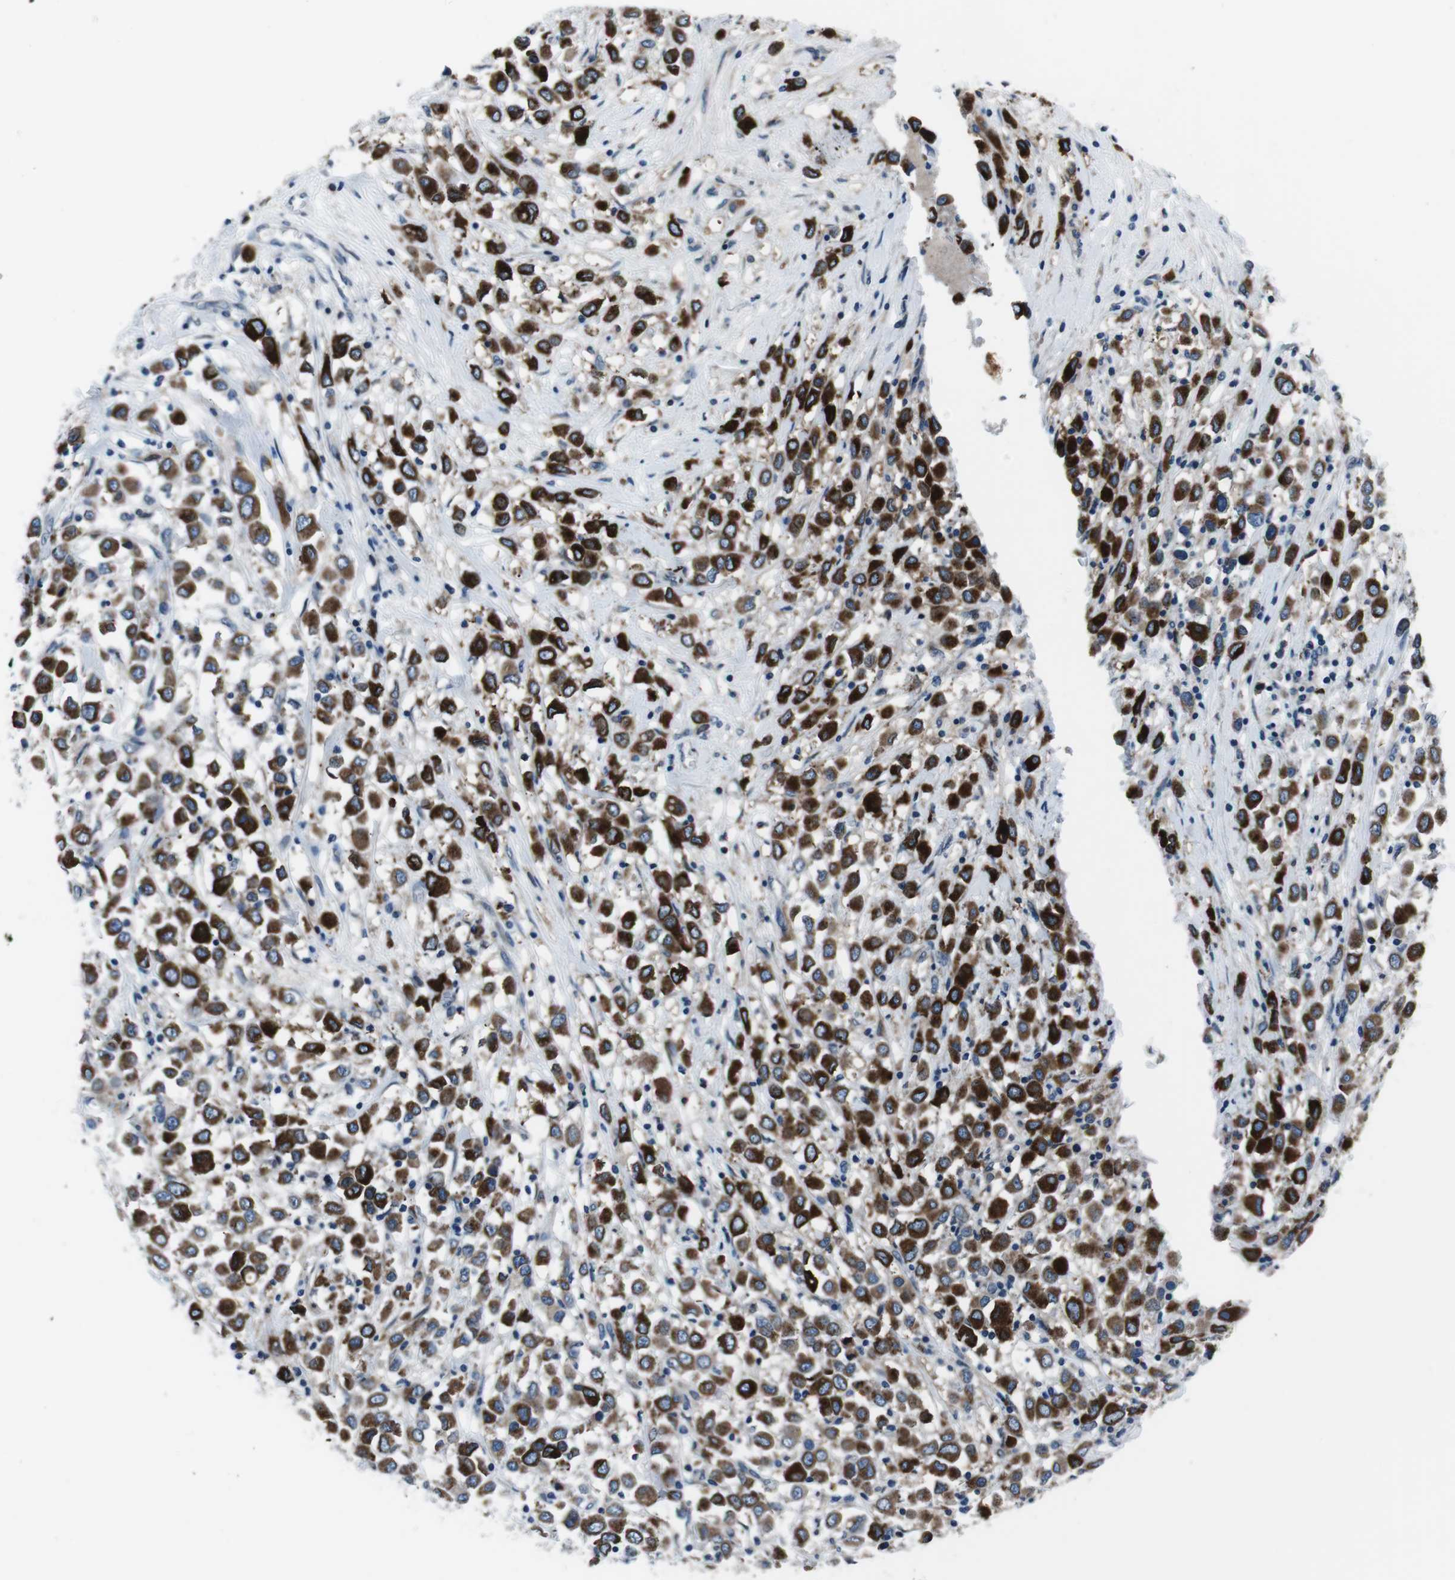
{"staining": {"intensity": "strong", "quantity": ">75%", "location": "cytoplasmic/membranous"}, "tissue": "breast cancer", "cell_type": "Tumor cells", "image_type": "cancer", "snomed": [{"axis": "morphology", "description": "Duct carcinoma"}, {"axis": "topography", "description": "Breast"}], "caption": "Immunohistochemical staining of breast intraductal carcinoma reveals high levels of strong cytoplasmic/membranous expression in approximately >75% of tumor cells.", "gene": "NUCB2", "patient": {"sex": "female", "age": 61}}